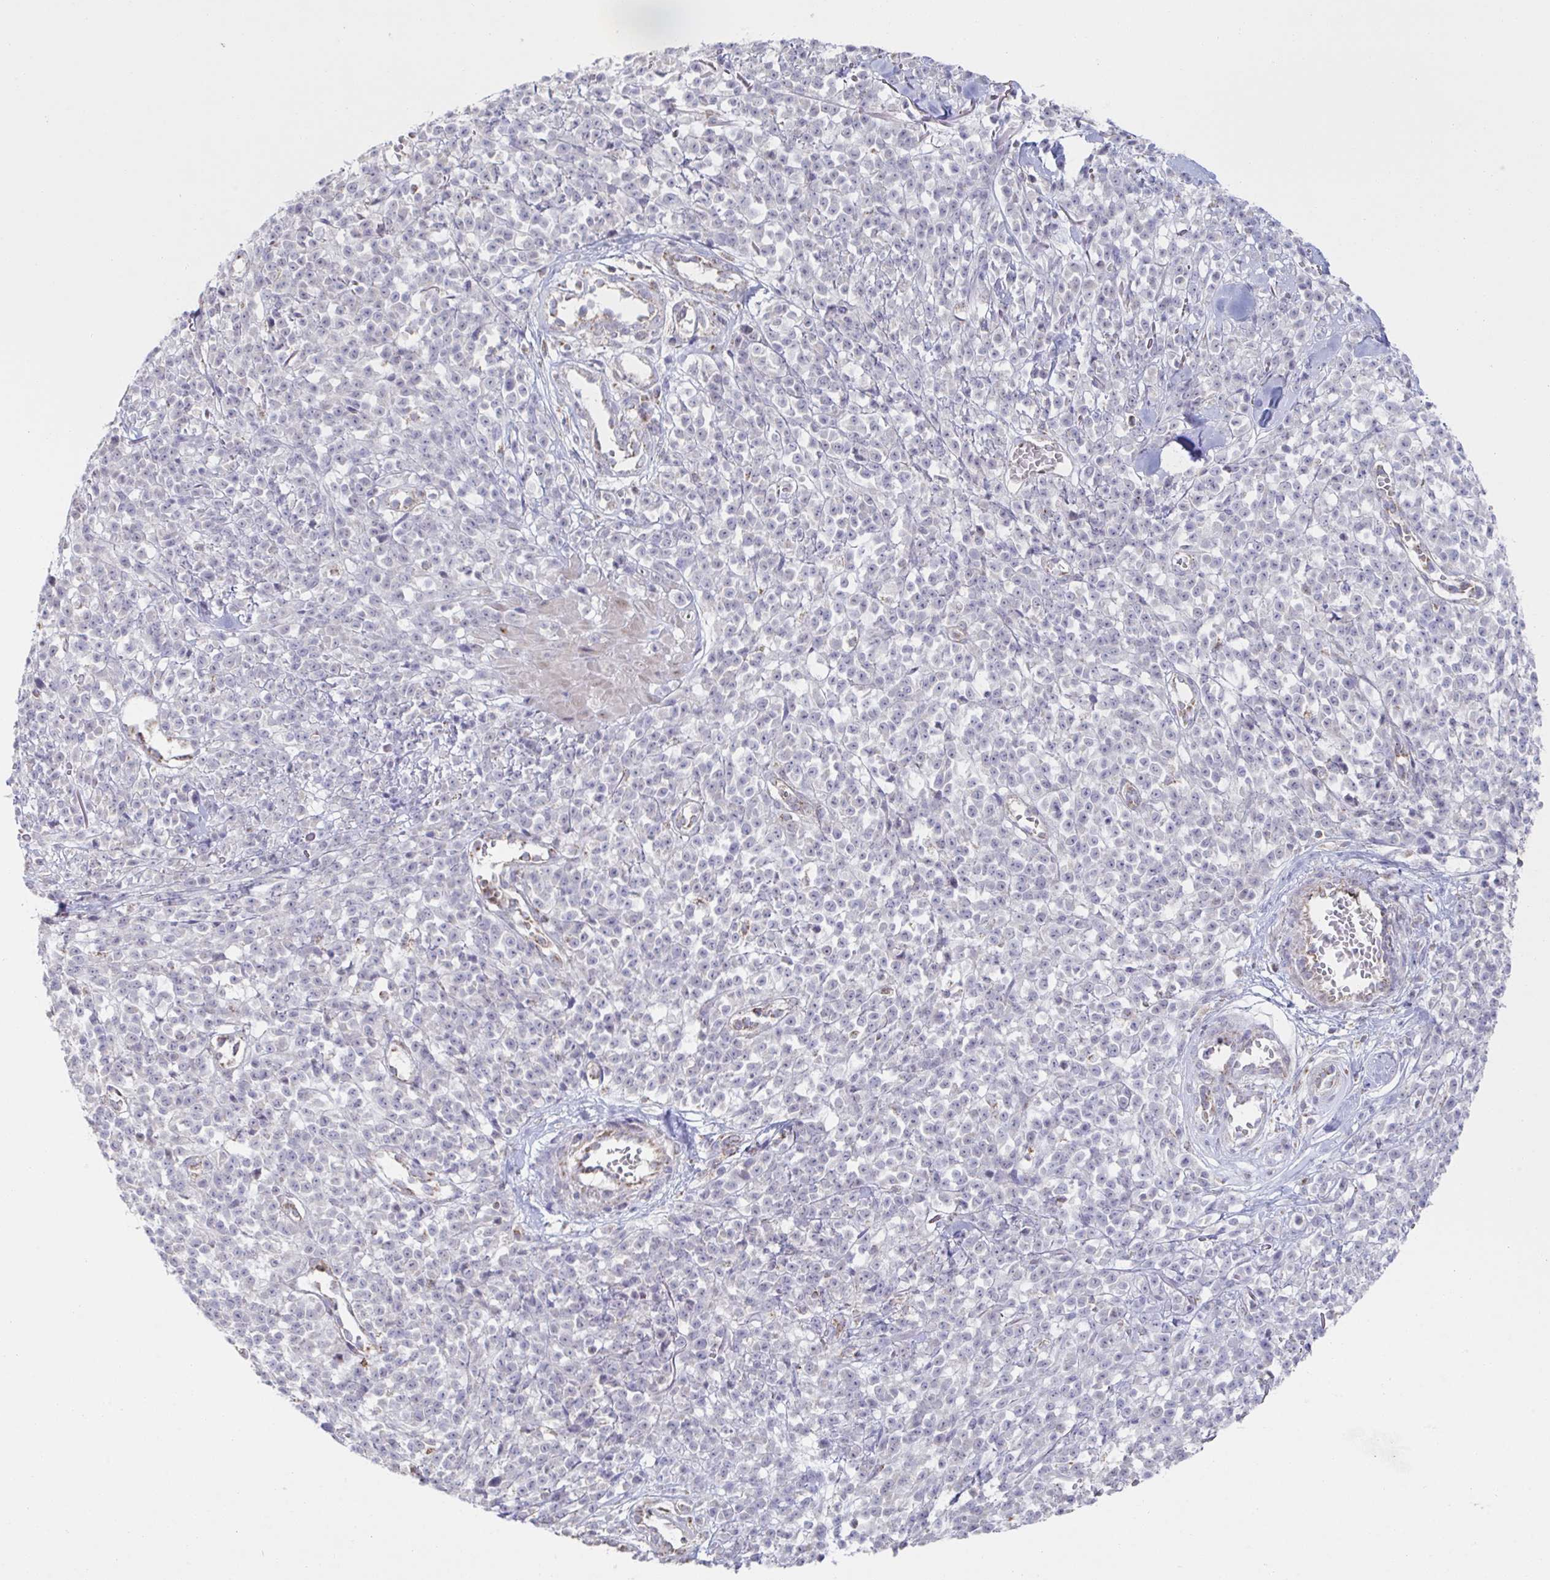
{"staining": {"intensity": "negative", "quantity": "none", "location": "none"}, "tissue": "melanoma", "cell_type": "Tumor cells", "image_type": "cancer", "snomed": [{"axis": "morphology", "description": "Malignant melanoma, NOS"}, {"axis": "topography", "description": "Skin"}, {"axis": "topography", "description": "Skin of trunk"}], "caption": "Malignant melanoma was stained to show a protein in brown. There is no significant staining in tumor cells. (DAB immunohistochemistry (IHC) visualized using brightfield microscopy, high magnification).", "gene": "NDUFA7", "patient": {"sex": "male", "age": 74}}